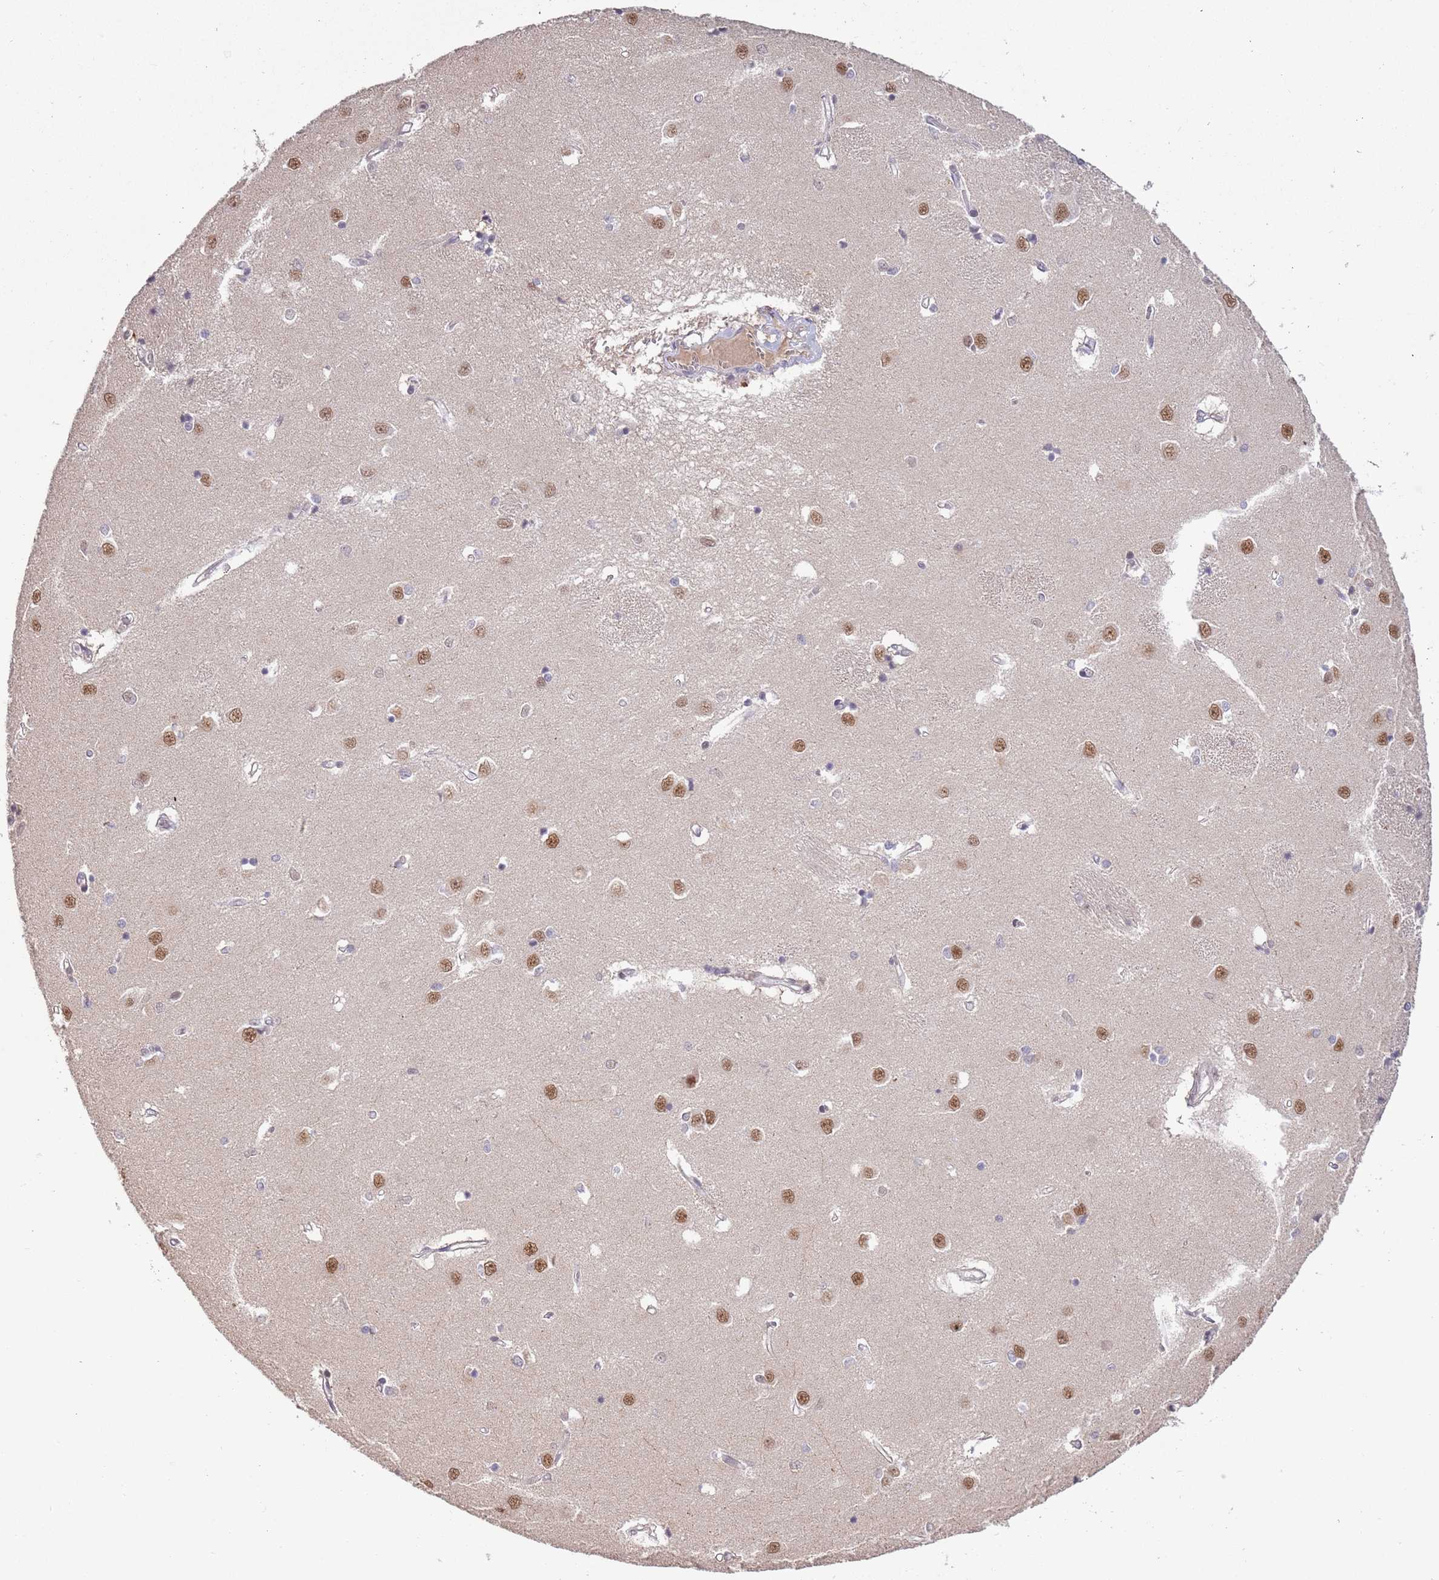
{"staining": {"intensity": "negative", "quantity": "none", "location": "none"}, "tissue": "caudate", "cell_type": "Glial cells", "image_type": "normal", "snomed": [{"axis": "morphology", "description": "Normal tissue, NOS"}, {"axis": "topography", "description": "Lateral ventricle wall"}], "caption": "This is an immunohistochemistry (IHC) image of unremarkable human caudate. There is no expression in glial cells.", "gene": "ZBTB7A", "patient": {"sex": "male", "age": 37}}